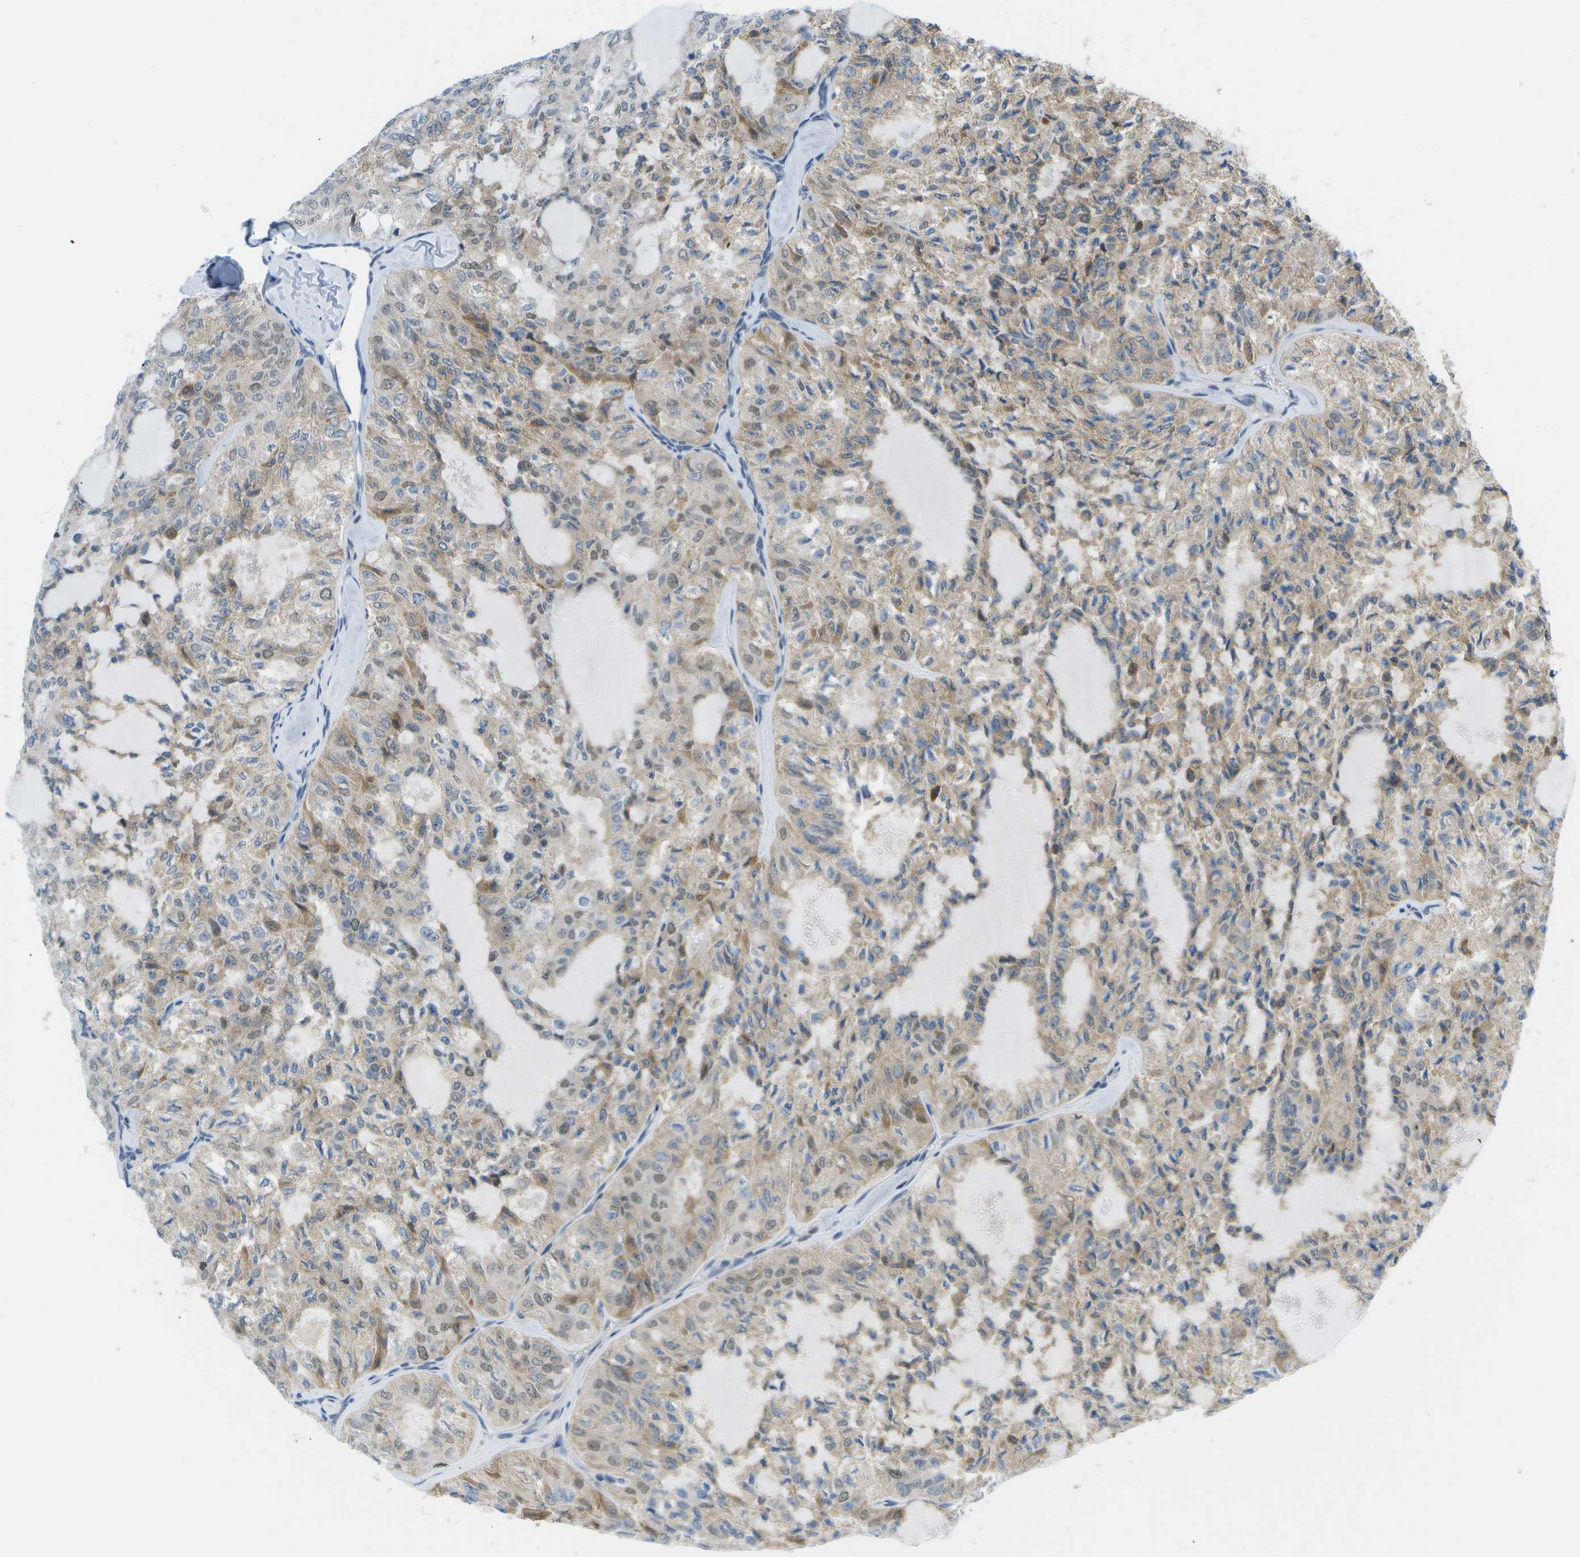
{"staining": {"intensity": "weak", "quantity": ">75%", "location": "cytoplasmic/membranous,nuclear"}, "tissue": "thyroid cancer", "cell_type": "Tumor cells", "image_type": "cancer", "snomed": [{"axis": "morphology", "description": "Follicular adenoma carcinoma, NOS"}, {"axis": "topography", "description": "Thyroid gland"}], "caption": "Immunohistochemistry (IHC) micrograph of neoplastic tissue: human follicular adenoma carcinoma (thyroid) stained using immunohistochemistry (IHC) reveals low levels of weak protein expression localized specifically in the cytoplasmic/membranous and nuclear of tumor cells, appearing as a cytoplasmic/membranous and nuclear brown color.", "gene": "PITHD1", "patient": {"sex": "male", "age": 75}}